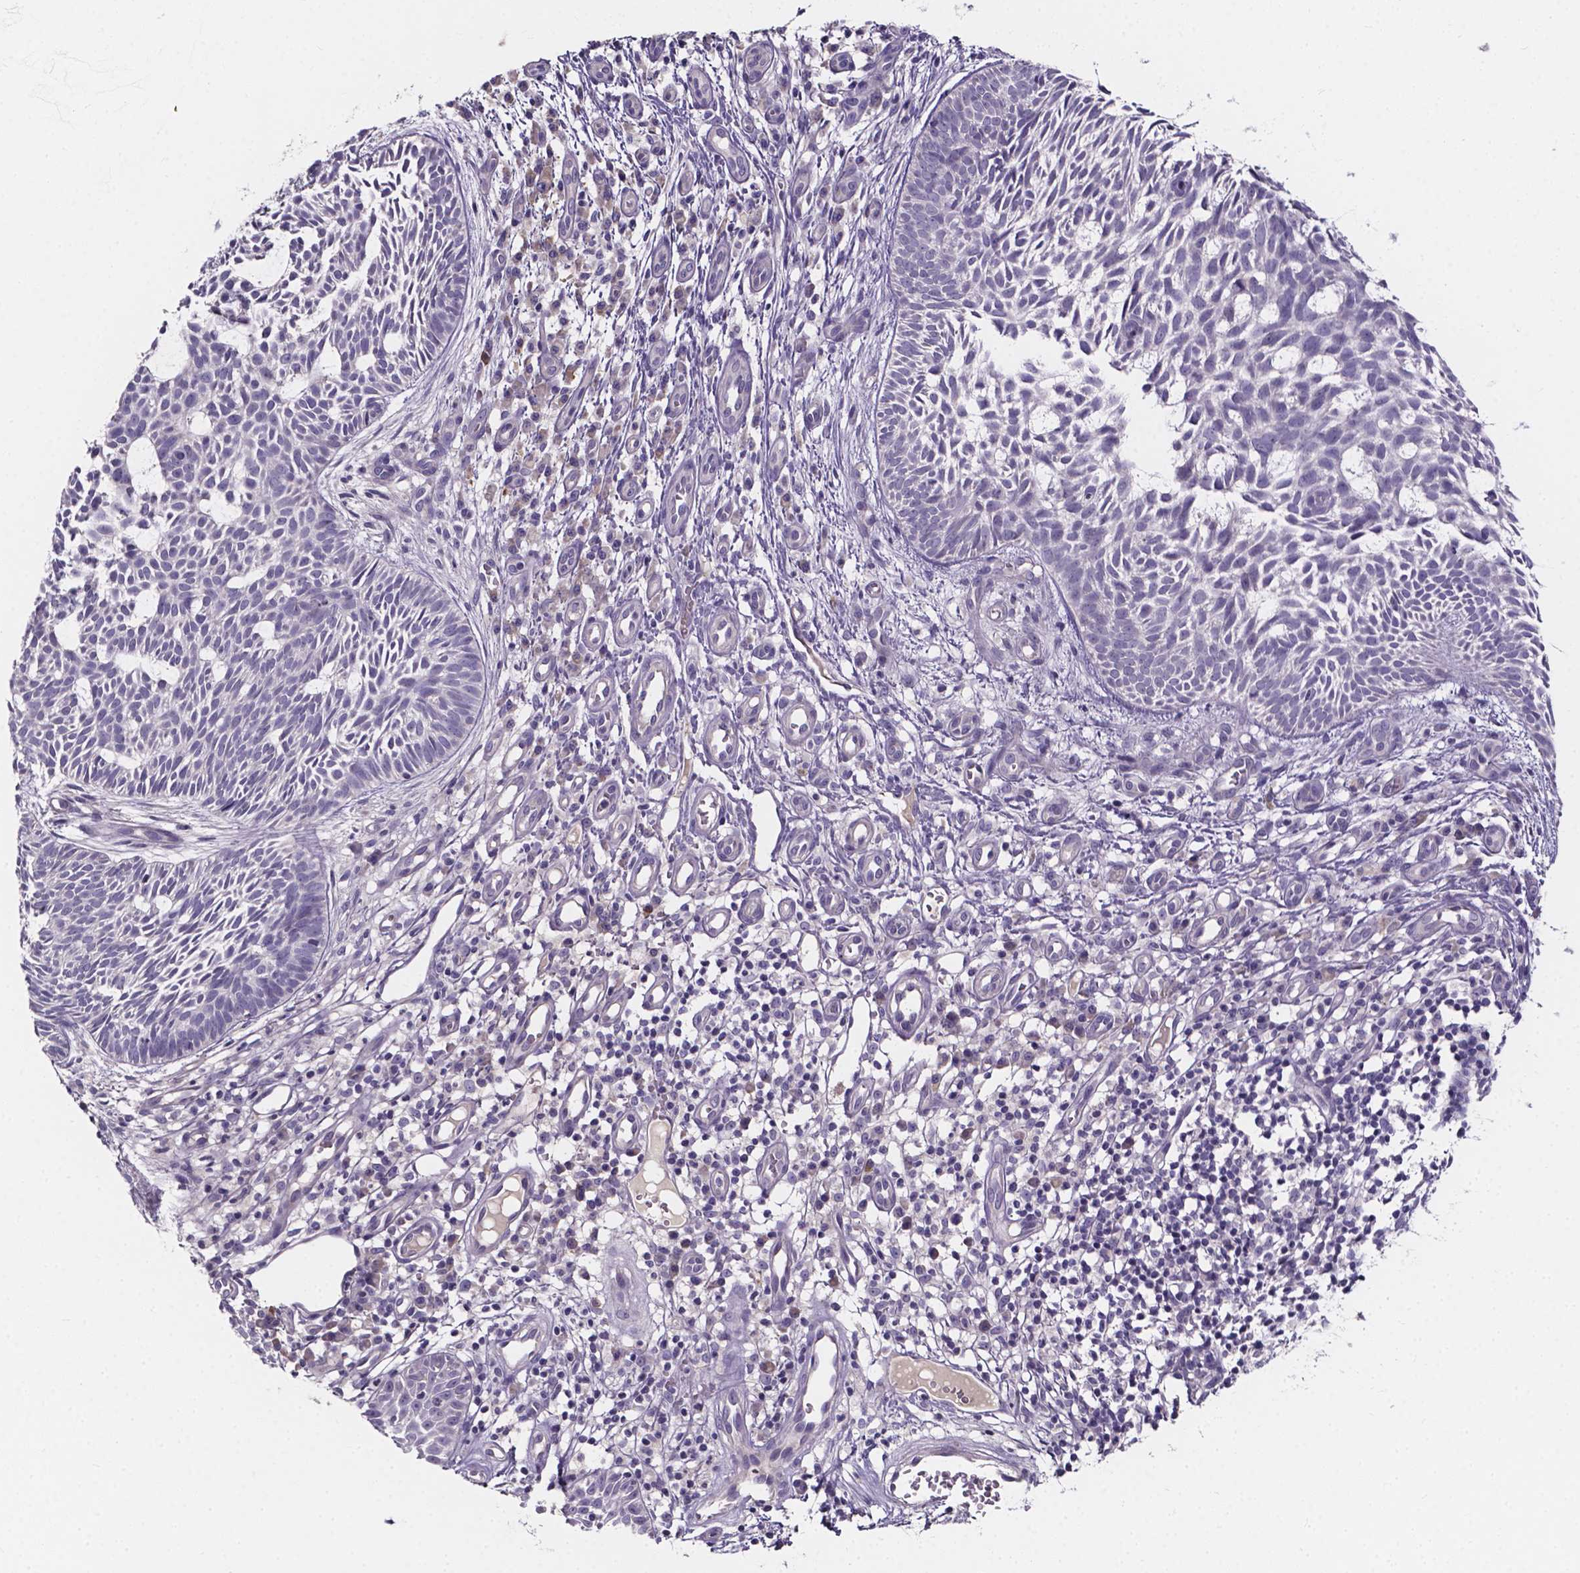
{"staining": {"intensity": "negative", "quantity": "none", "location": "none"}, "tissue": "skin cancer", "cell_type": "Tumor cells", "image_type": "cancer", "snomed": [{"axis": "morphology", "description": "Basal cell carcinoma"}, {"axis": "topography", "description": "Skin"}], "caption": "Tumor cells are negative for brown protein staining in skin cancer.", "gene": "SPOCD1", "patient": {"sex": "male", "age": 59}}